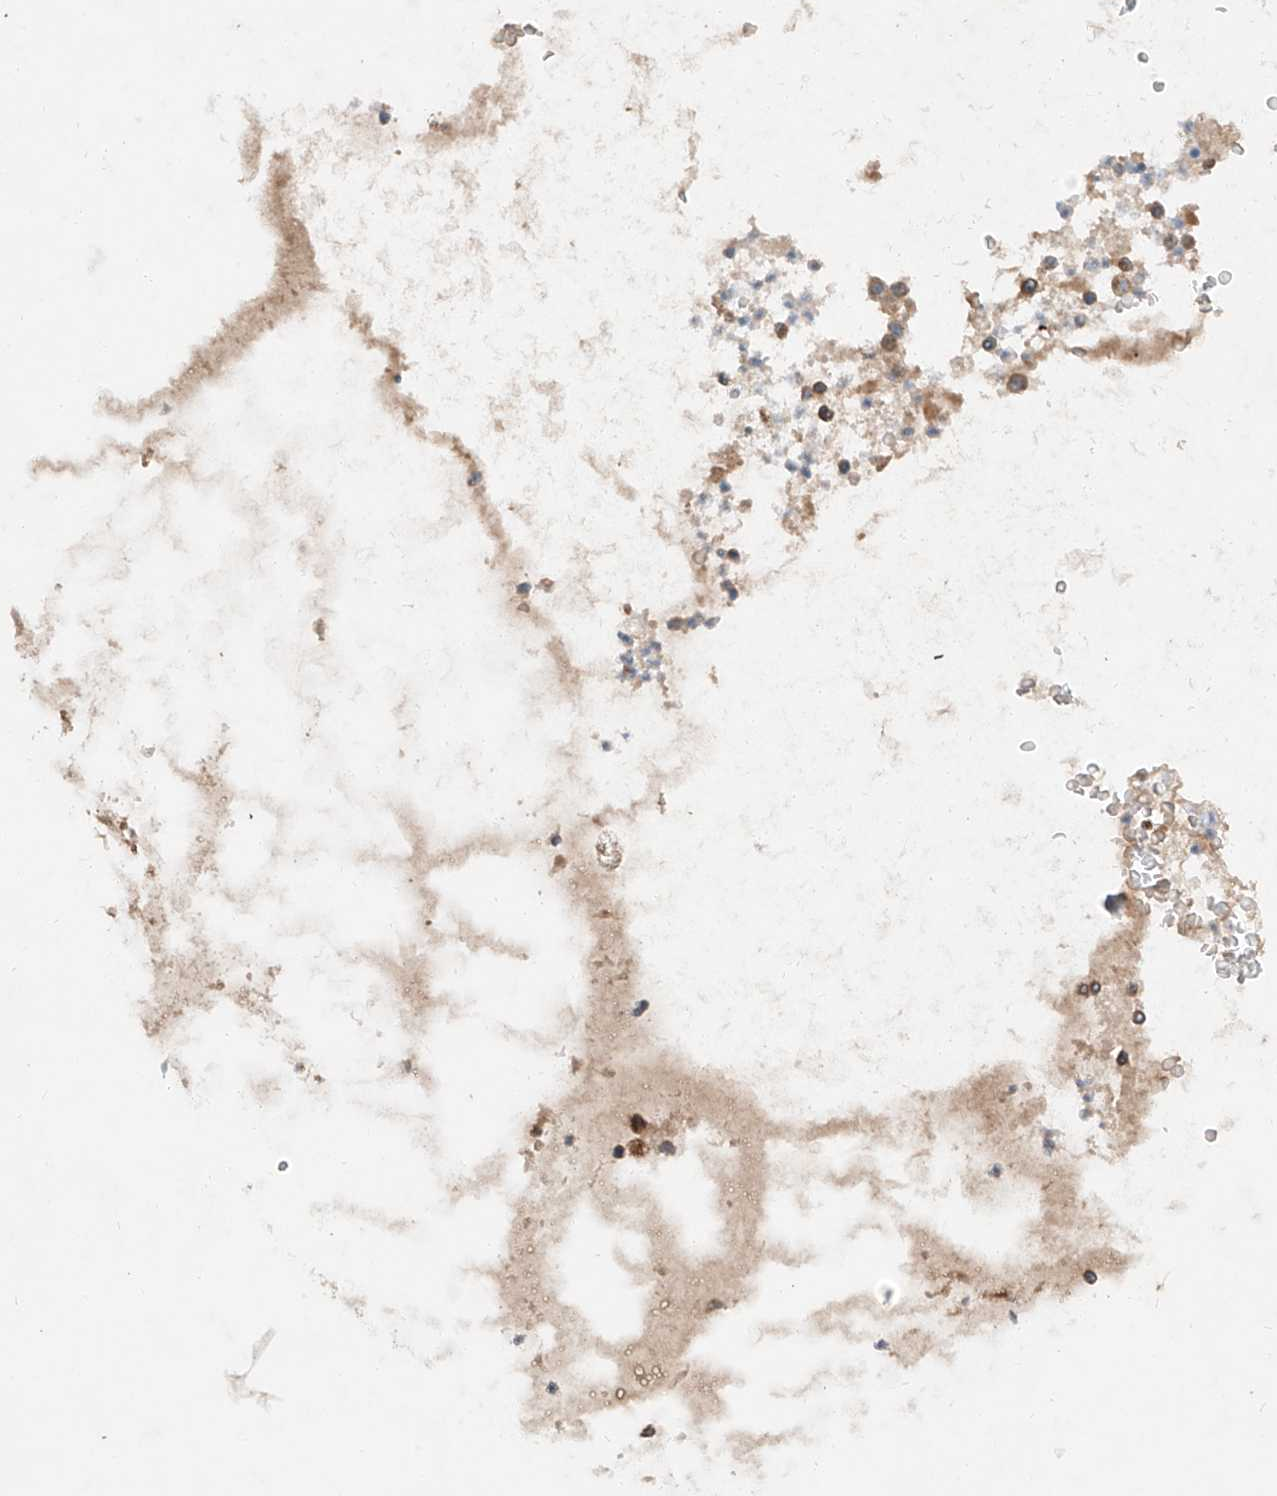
{"staining": {"intensity": "weak", "quantity": ">75%", "location": "cytoplasmic/membranous"}, "tissue": "lung cancer", "cell_type": "Tumor cells", "image_type": "cancer", "snomed": [{"axis": "morphology", "description": "Adenocarcinoma, NOS"}, {"axis": "topography", "description": "Lung"}], "caption": "Brown immunohistochemical staining in lung adenocarcinoma exhibits weak cytoplasmic/membranous expression in approximately >75% of tumor cells. (IHC, brightfield microscopy, high magnification).", "gene": "RUSC1", "patient": {"sex": "female", "age": 70}}